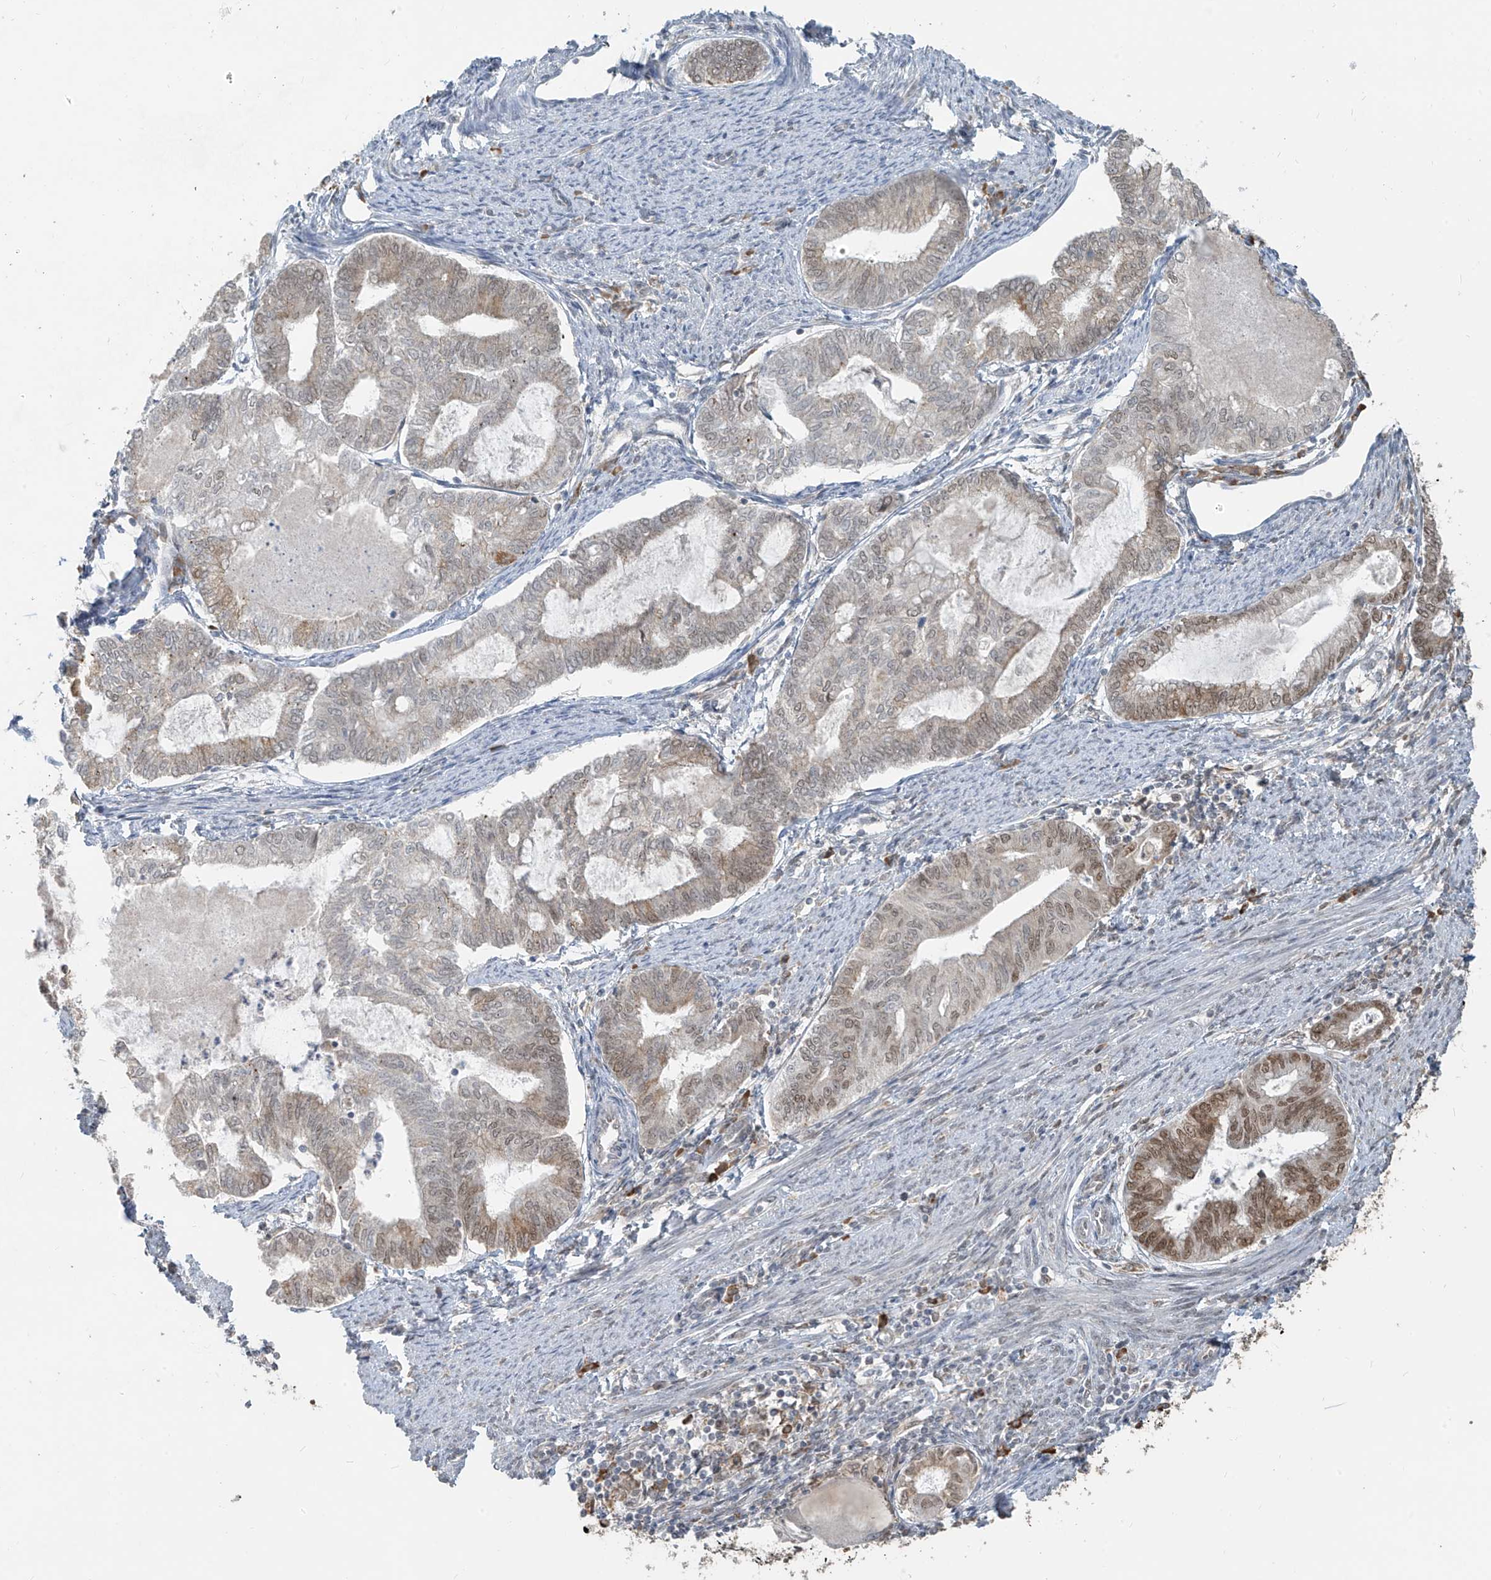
{"staining": {"intensity": "moderate", "quantity": "<25%", "location": "nuclear"}, "tissue": "endometrial cancer", "cell_type": "Tumor cells", "image_type": "cancer", "snomed": [{"axis": "morphology", "description": "Adenocarcinoma, NOS"}, {"axis": "topography", "description": "Endometrium"}], "caption": "A photomicrograph showing moderate nuclear positivity in about <25% of tumor cells in endometrial cancer, as visualized by brown immunohistochemical staining.", "gene": "ZMYM2", "patient": {"sex": "female", "age": 79}}